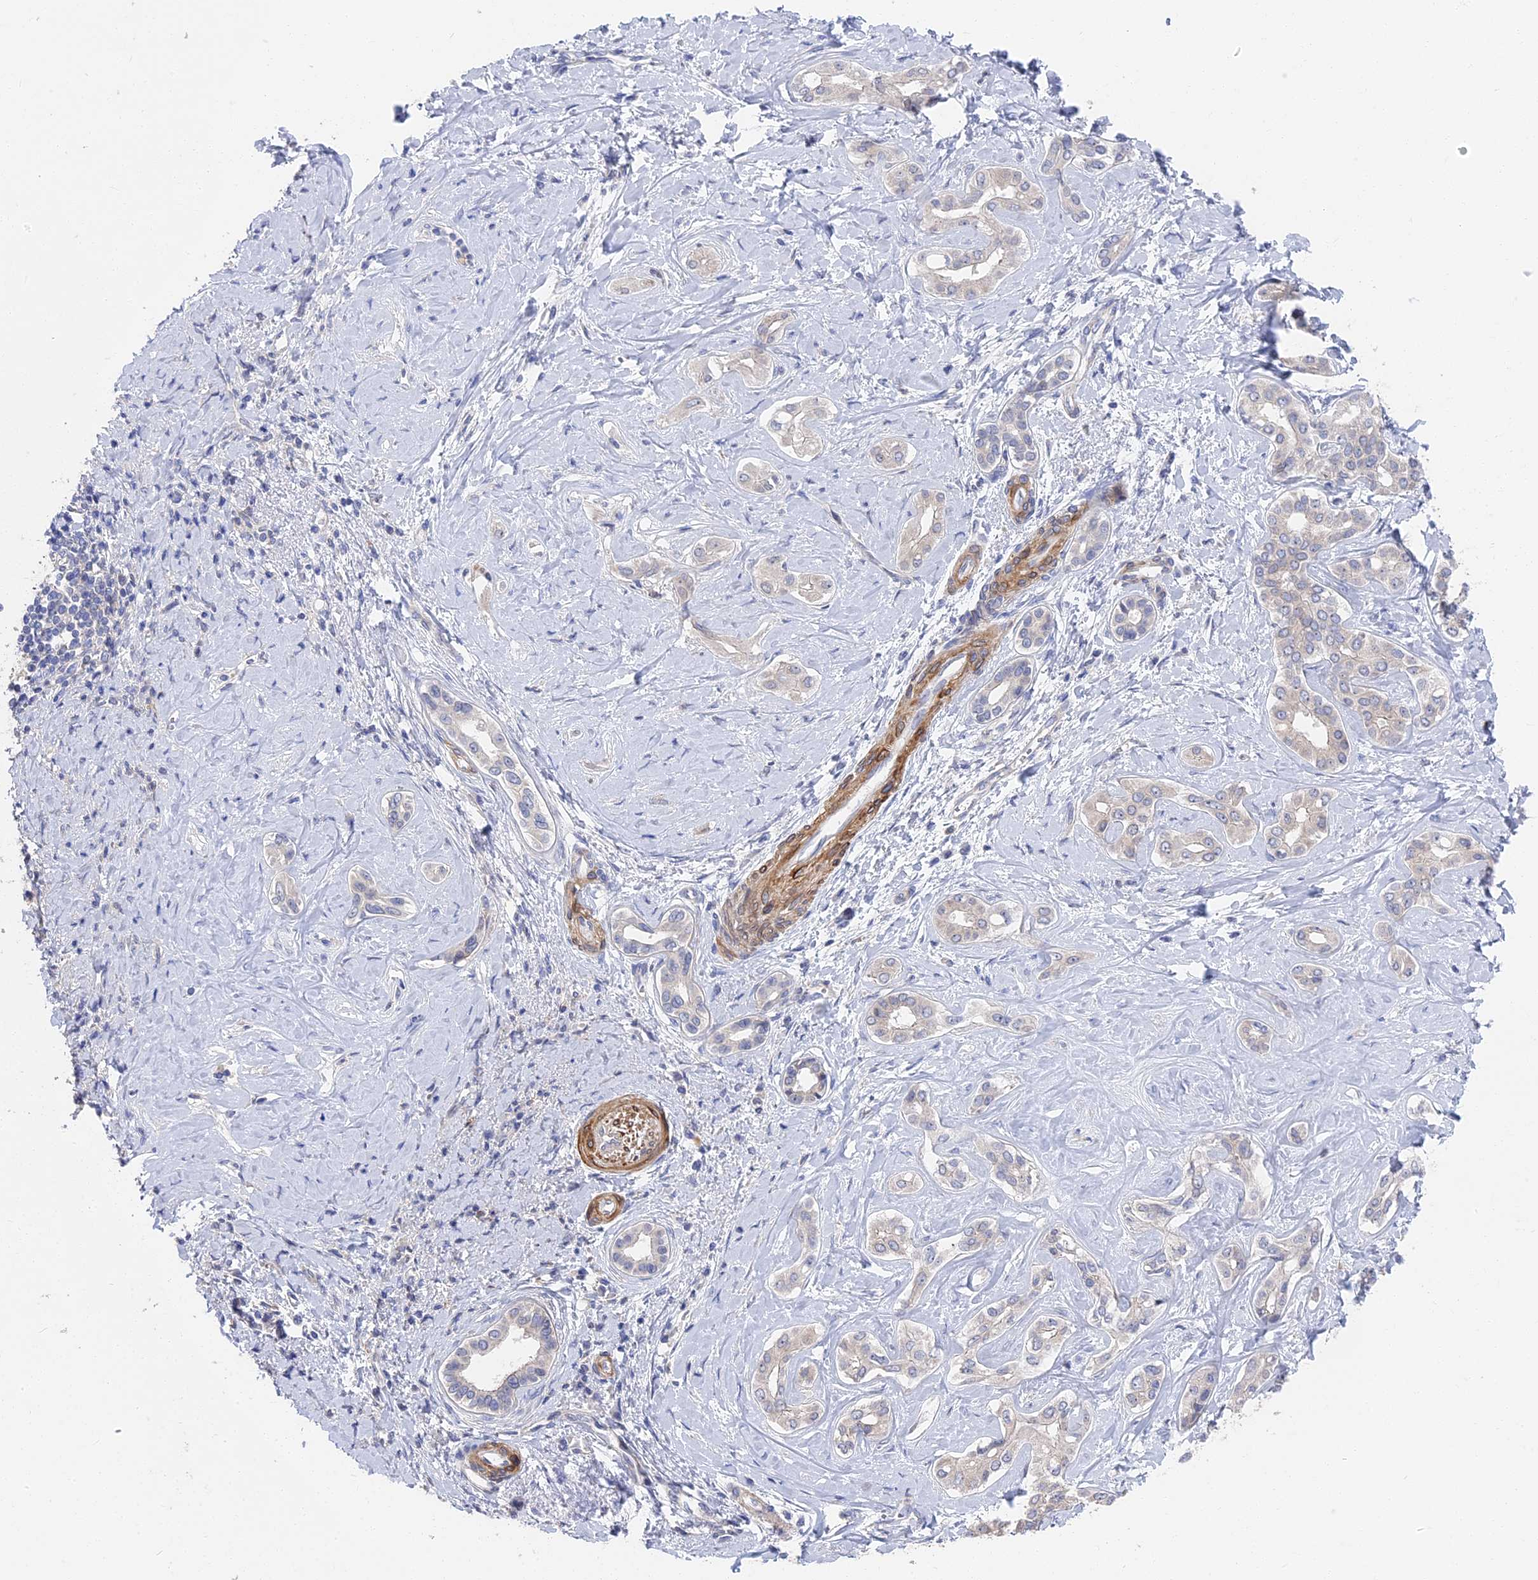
{"staining": {"intensity": "negative", "quantity": "none", "location": "none"}, "tissue": "liver cancer", "cell_type": "Tumor cells", "image_type": "cancer", "snomed": [{"axis": "morphology", "description": "Cholangiocarcinoma"}, {"axis": "topography", "description": "Liver"}], "caption": "High magnification brightfield microscopy of liver cancer (cholangiocarcinoma) stained with DAB (3,3'-diaminobenzidine) (brown) and counterstained with hematoxylin (blue): tumor cells show no significant staining.", "gene": "CCDC113", "patient": {"sex": "female", "age": 77}}